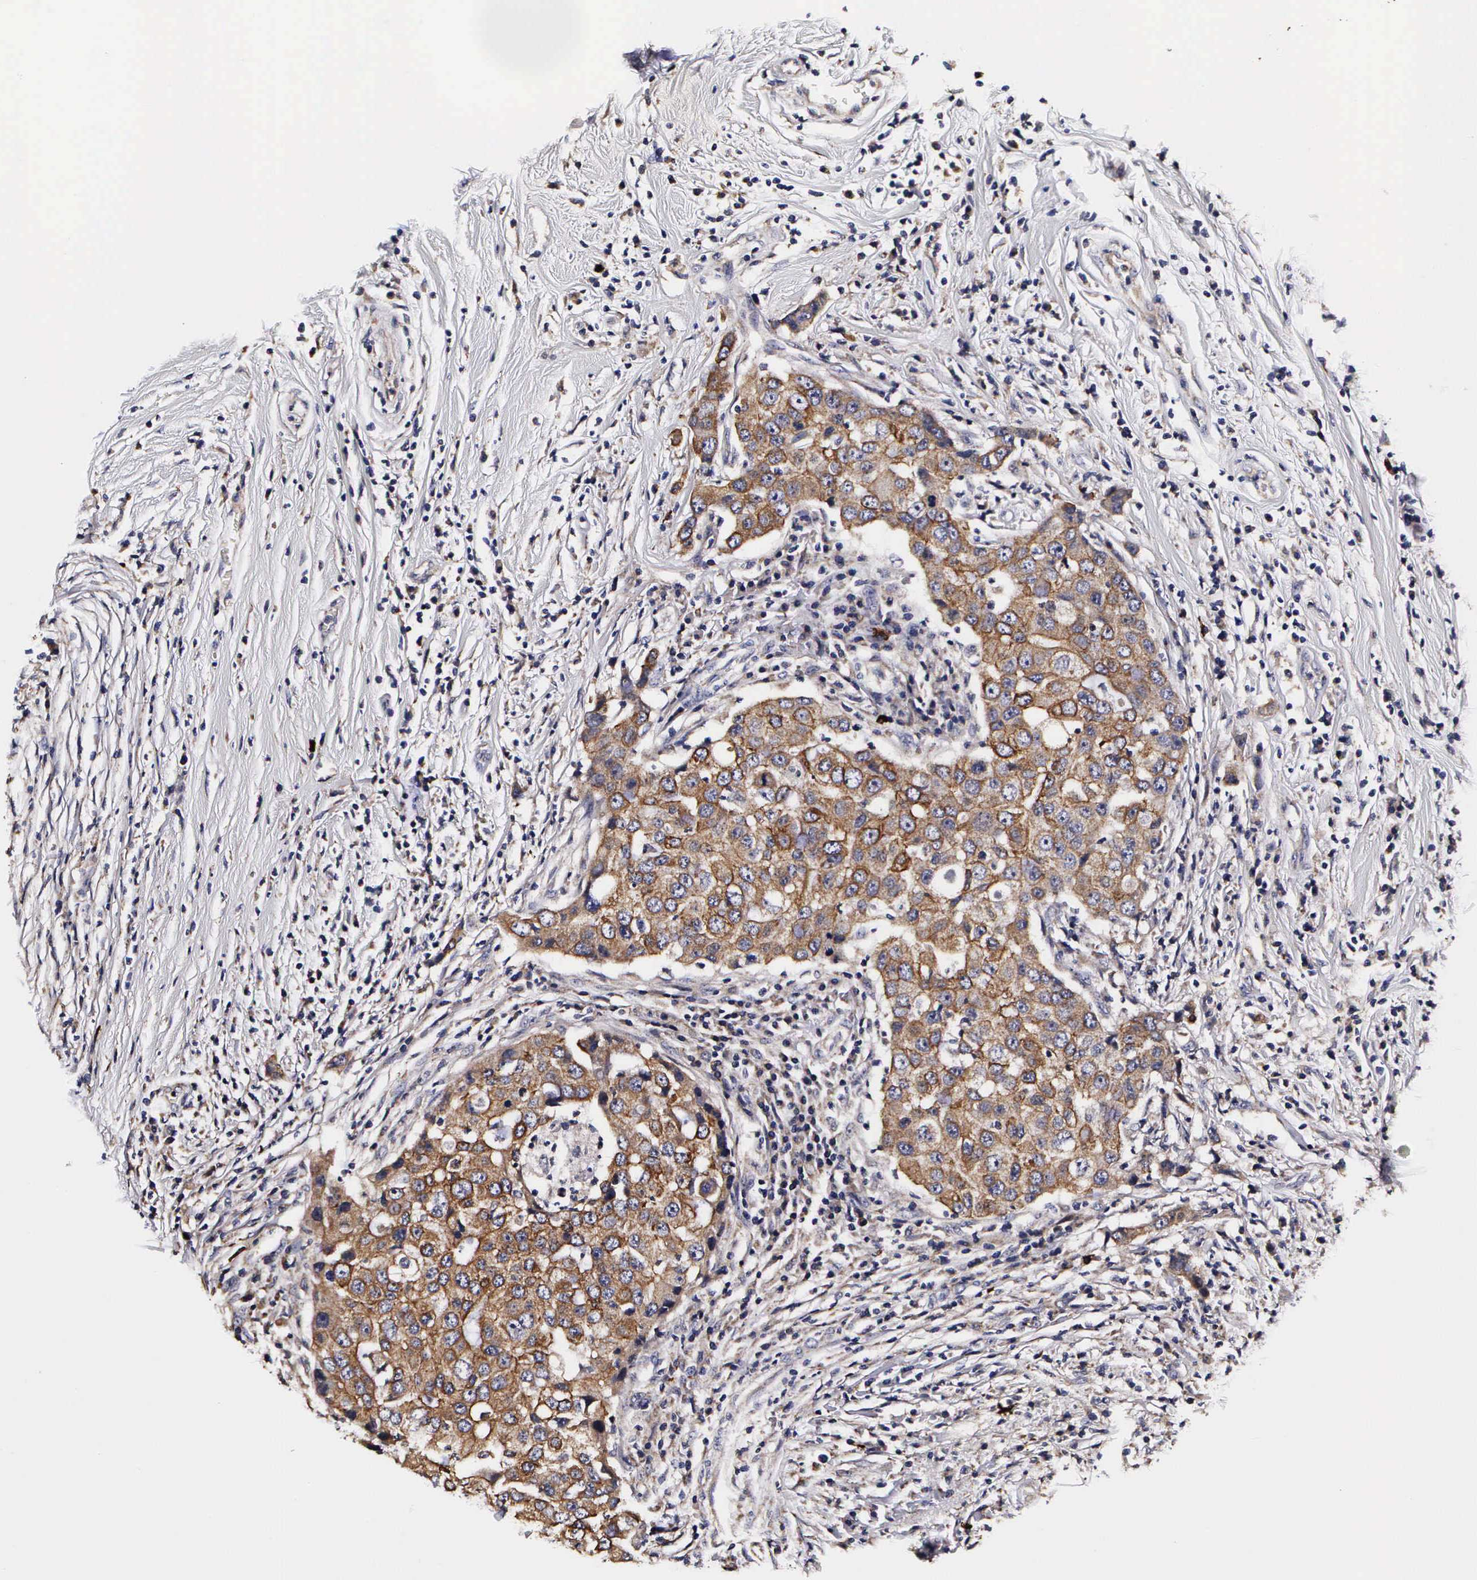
{"staining": {"intensity": "moderate", "quantity": ">75%", "location": "cytoplasmic/membranous"}, "tissue": "breast cancer", "cell_type": "Tumor cells", "image_type": "cancer", "snomed": [{"axis": "morphology", "description": "Duct carcinoma"}, {"axis": "topography", "description": "Breast"}], "caption": "The photomicrograph reveals staining of breast cancer (invasive ductal carcinoma), revealing moderate cytoplasmic/membranous protein staining (brown color) within tumor cells.", "gene": "PSMA3", "patient": {"sex": "female", "age": 27}}